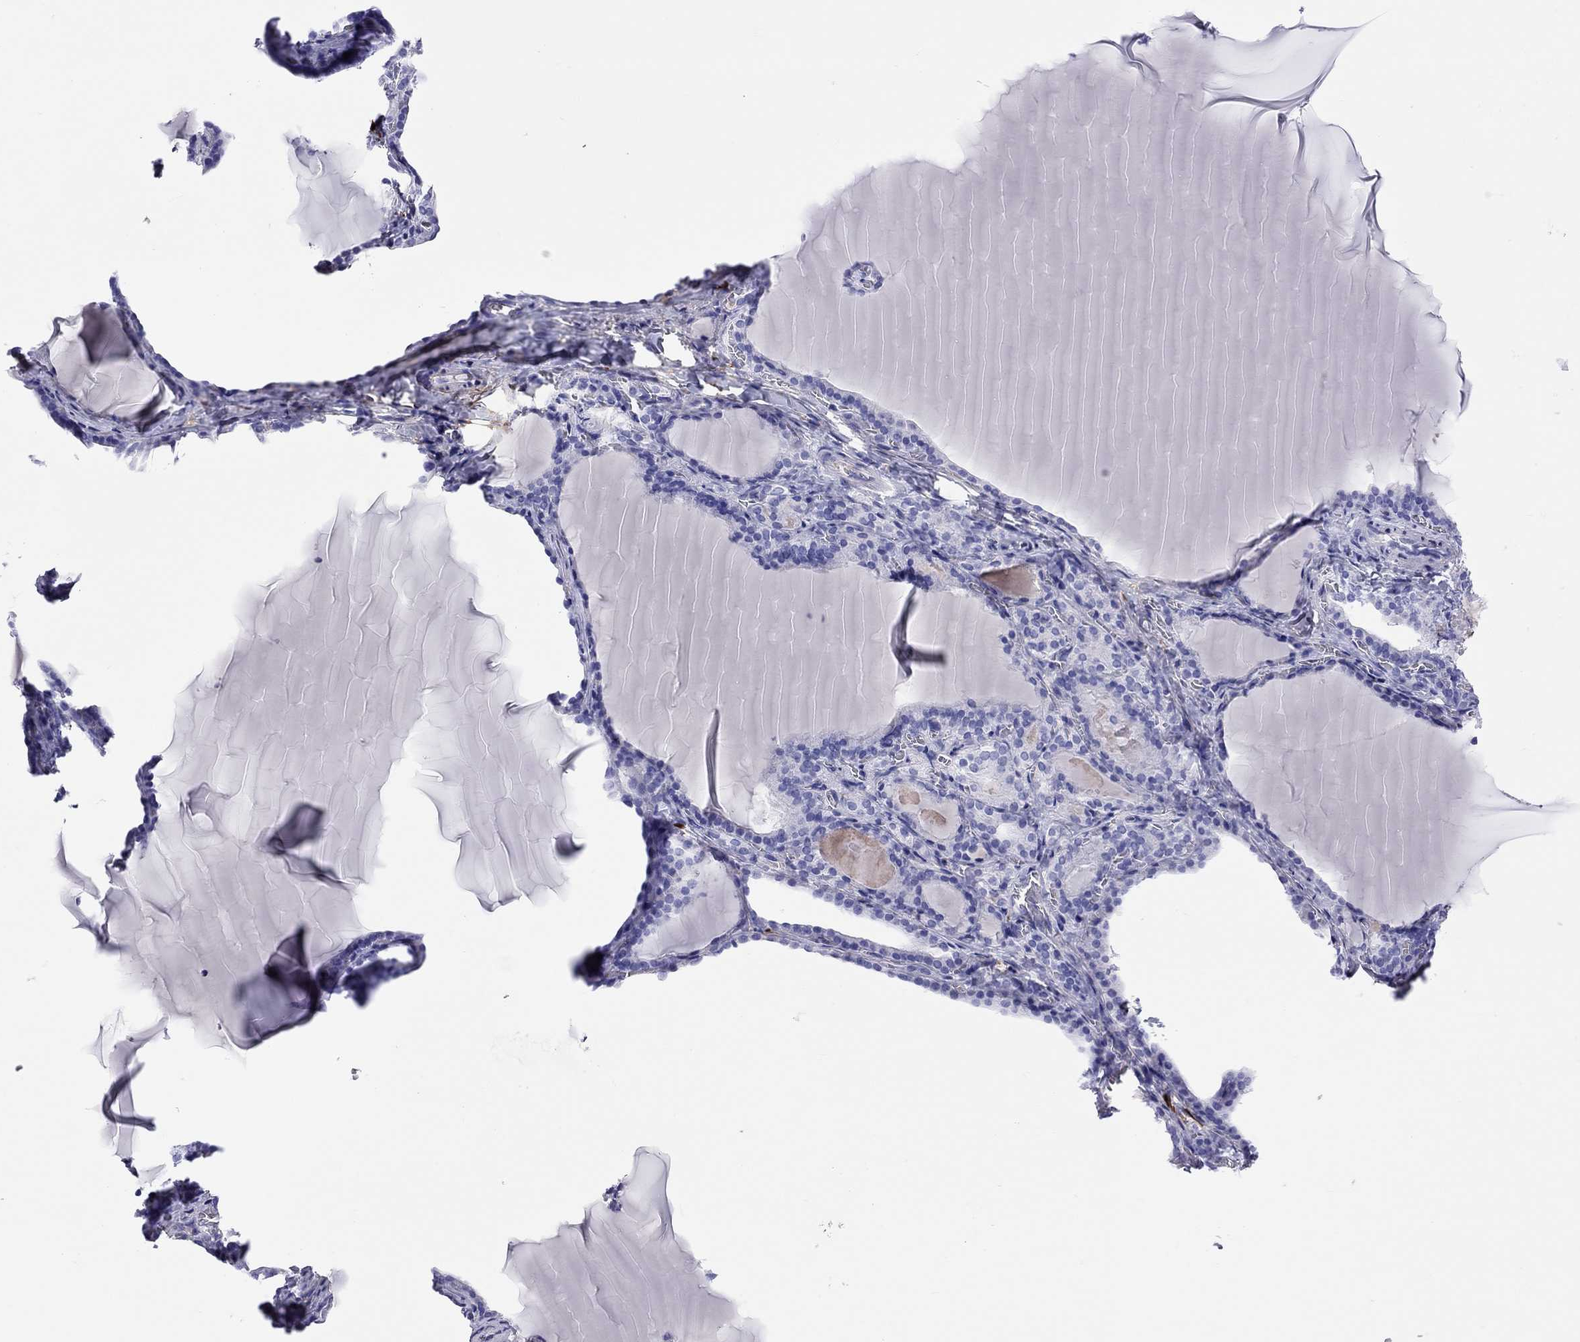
{"staining": {"intensity": "negative", "quantity": "none", "location": "none"}, "tissue": "thyroid gland", "cell_type": "Glandular cells", "image_type": "normal", "snomed": [{"axis": "morphology", "description": "Normal tissue, NOS"}, {"axis": "morphology", "description": "Hyperplasia, NOS"}, {"axis": "topography", "description": "Thyroid gland"}], "caption": "This is an IHC micrograph of normal thyroid gland. There is no staining in glandular cells.", "gene": "SERPINA3", "patient": {"sex": "female", "age": 27}}